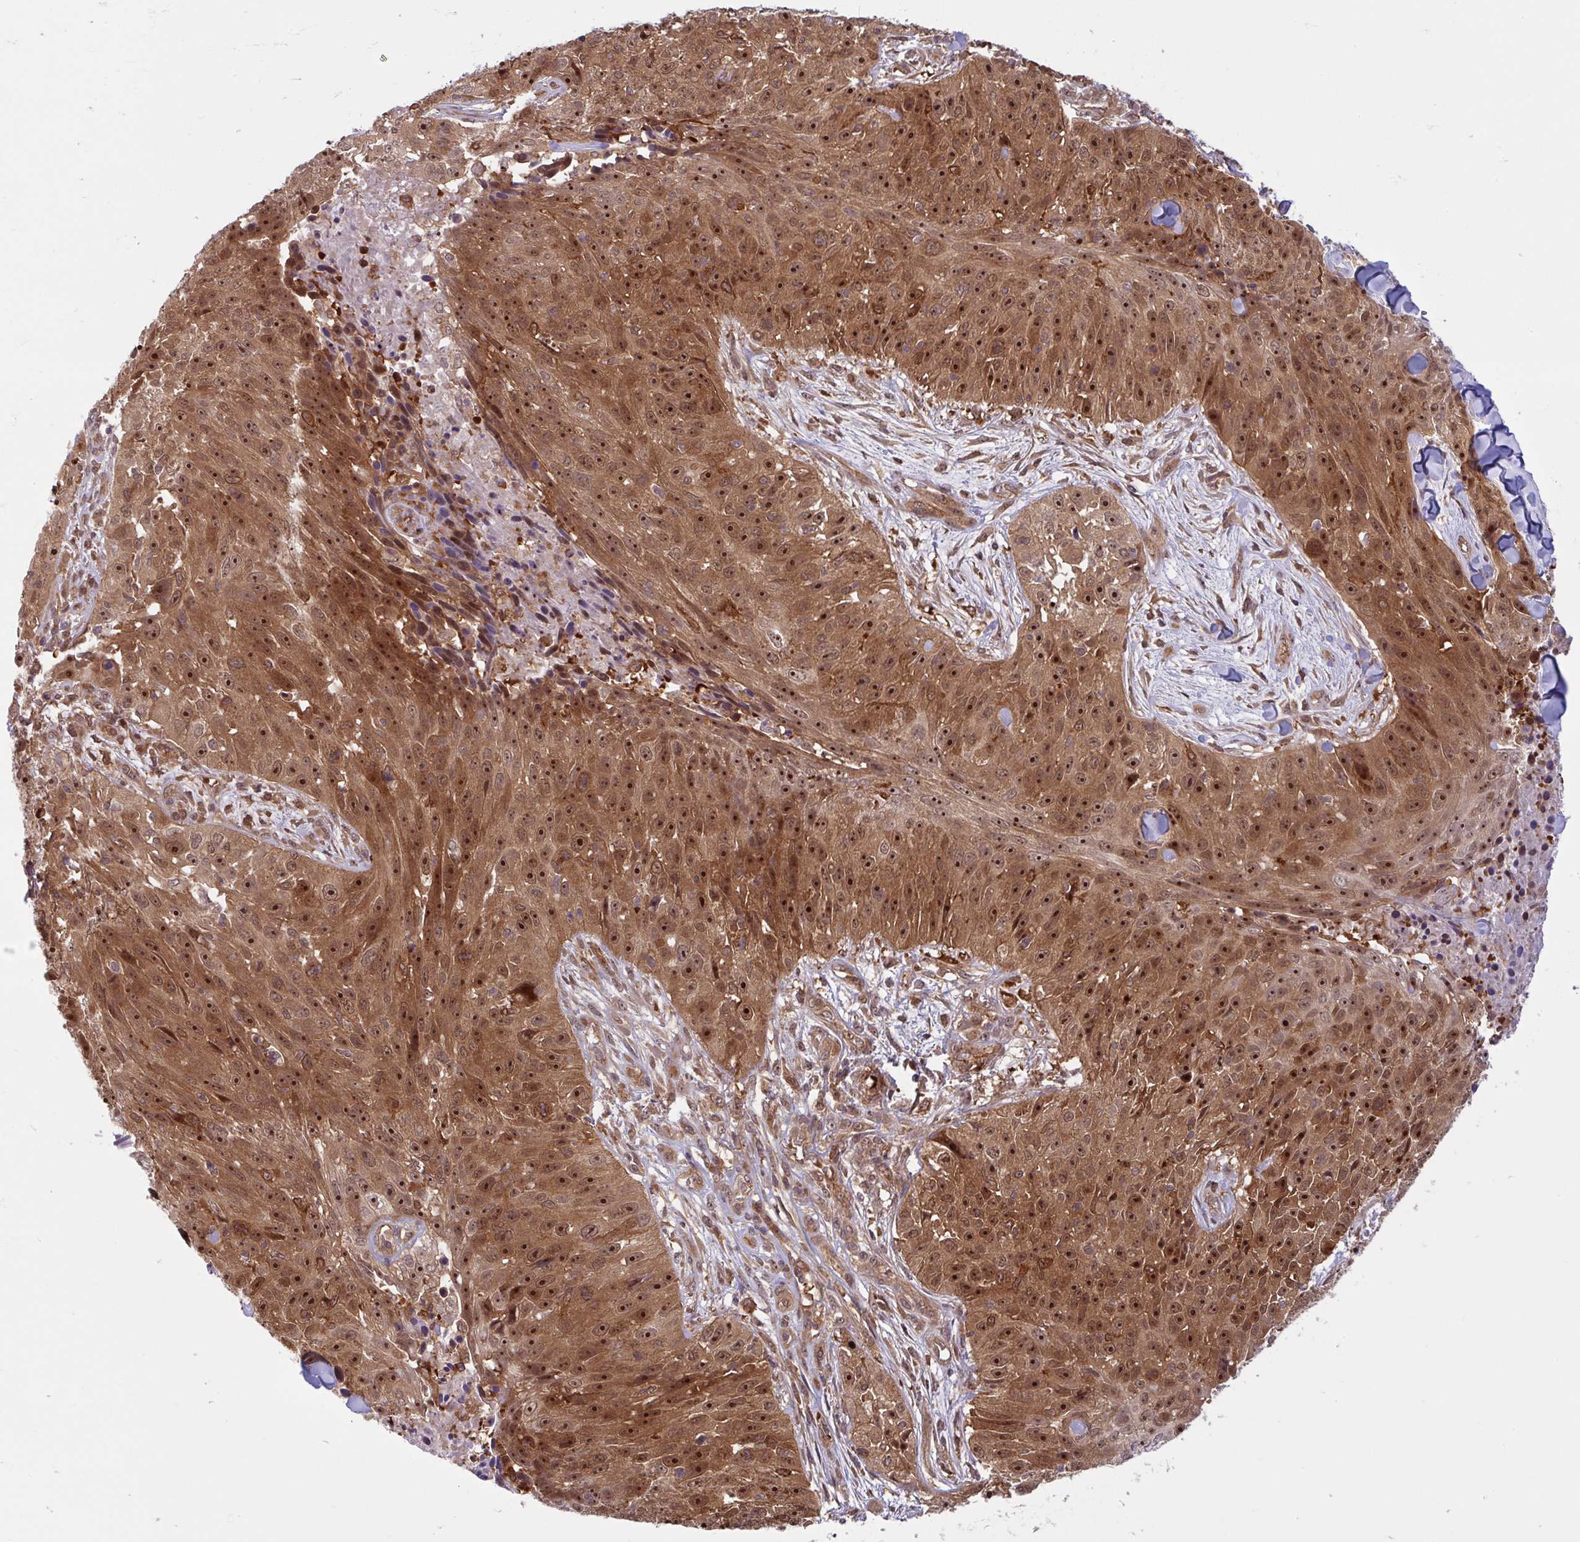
{"staining": {"intensity": "strong", "quantity": ">75%", "location": "cytoplasmic/membranous,nuclear"}, "tissue": "skin cancer", "cell_type": "Tumor cells", "image_type": "cancer", "snomed": [{"axis": "morphology", "description": "Squamous cell carcinoma, NOS"}, {"axis": "topography", "description": "Skin"}], "caption": "A micrograph of skin squamous cell carcinoma stained for a protein displays strong cytoplasmic/membranous and nuclear brown staining in tumor cells.", "gene": "HMBS", "patient": {"sex": "female", "age": 87}}